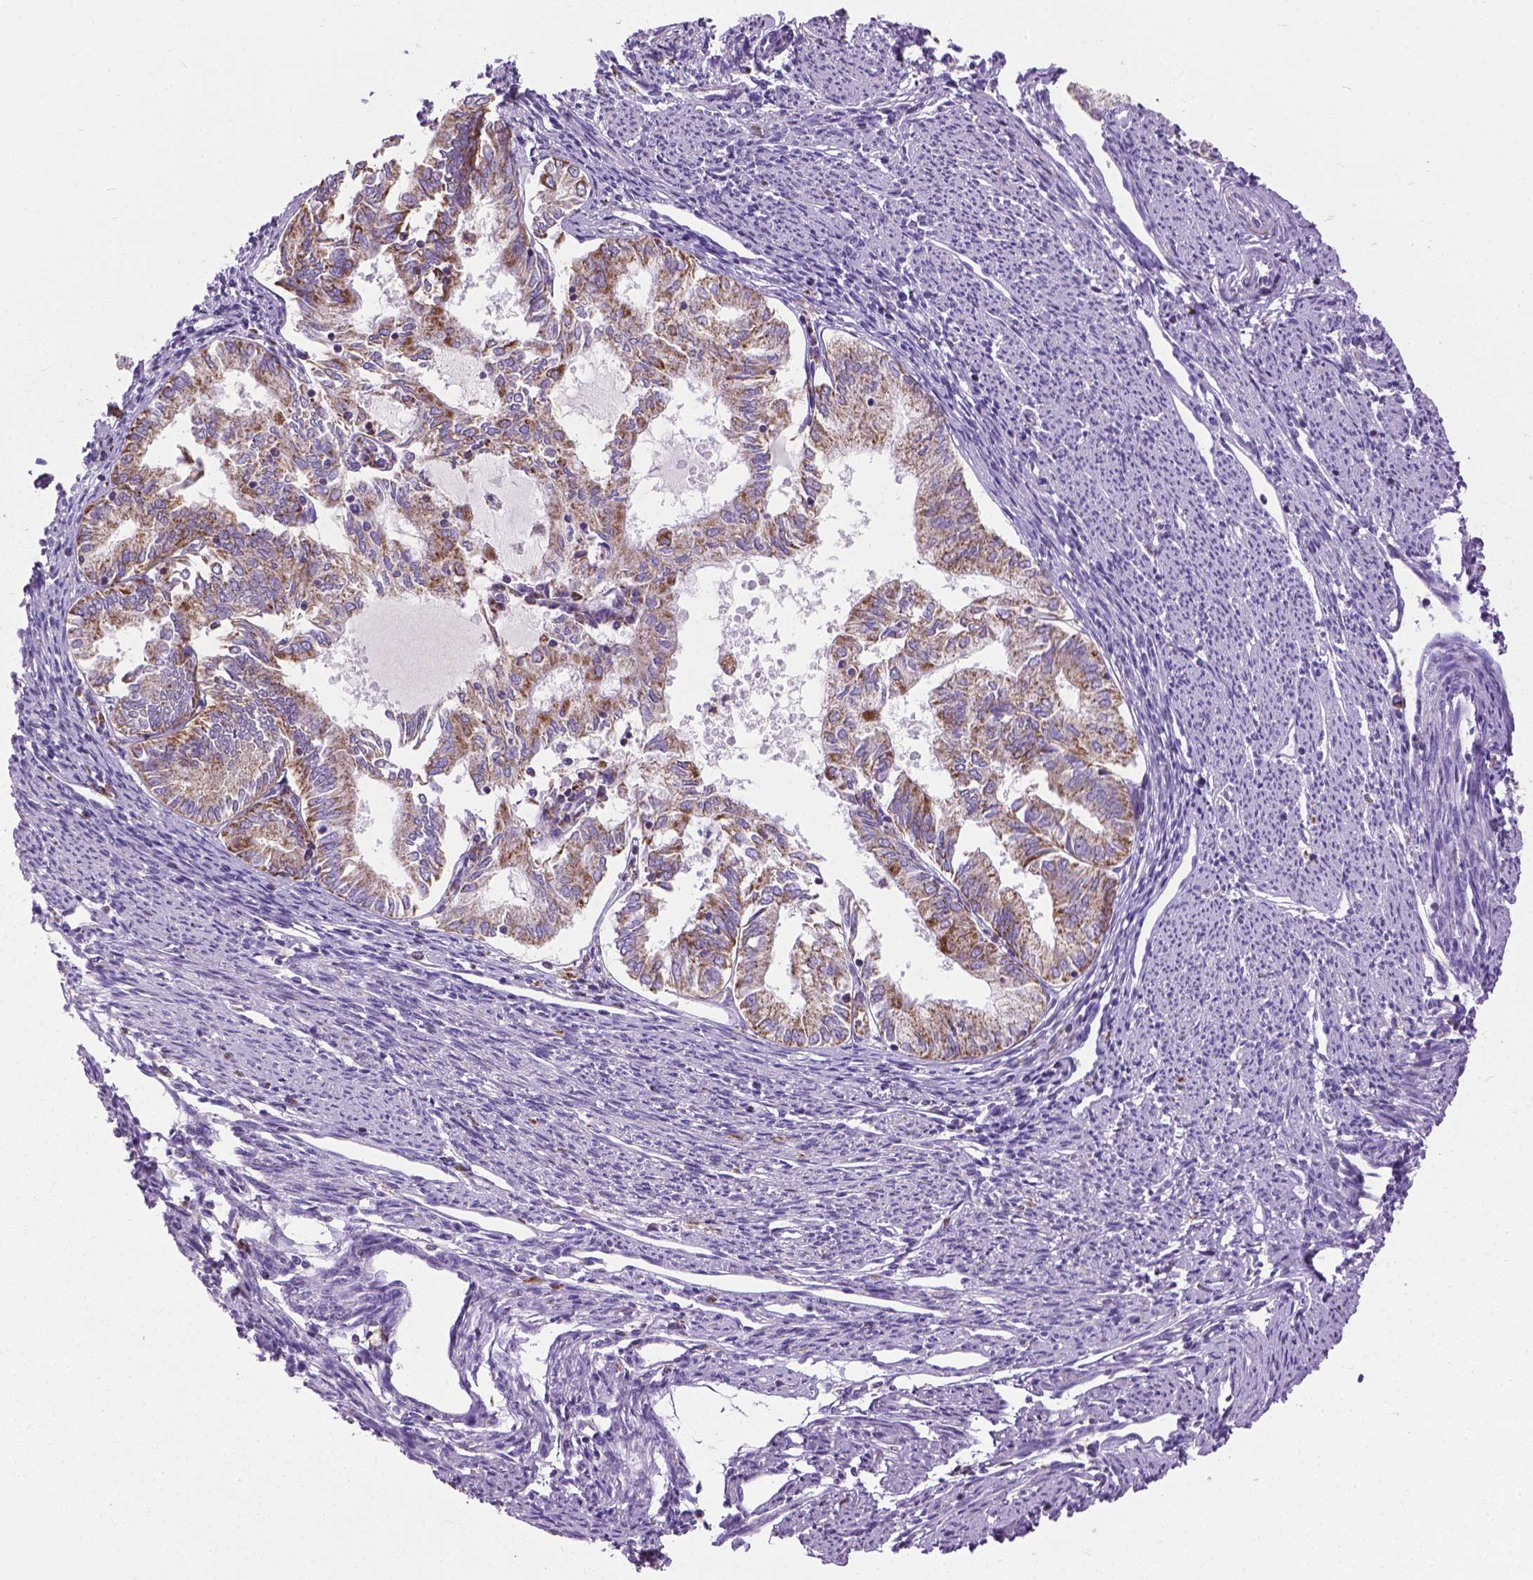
{"staining": {"intensity": "moderate", "quantity": ">75%", "location": "cytoplasmic/membranous"}, "tissue": "endometrial cancer", "cell_type": "Tumor cells", "image_type": "cancer", "snomed": [{"axis": "morphology", "description": "Adenocarcinoma, NOS"}, {"axis": "topography", "description": "Endometrium"}], "caption": "Tumor cells reveal medium levels of moderate cytoplasmic/membranous expression in about >75% of cells in human adenocarcinoma (endometrial).", "gene": "VDAC1", "patient": {"sex": "female", "age": 79}}